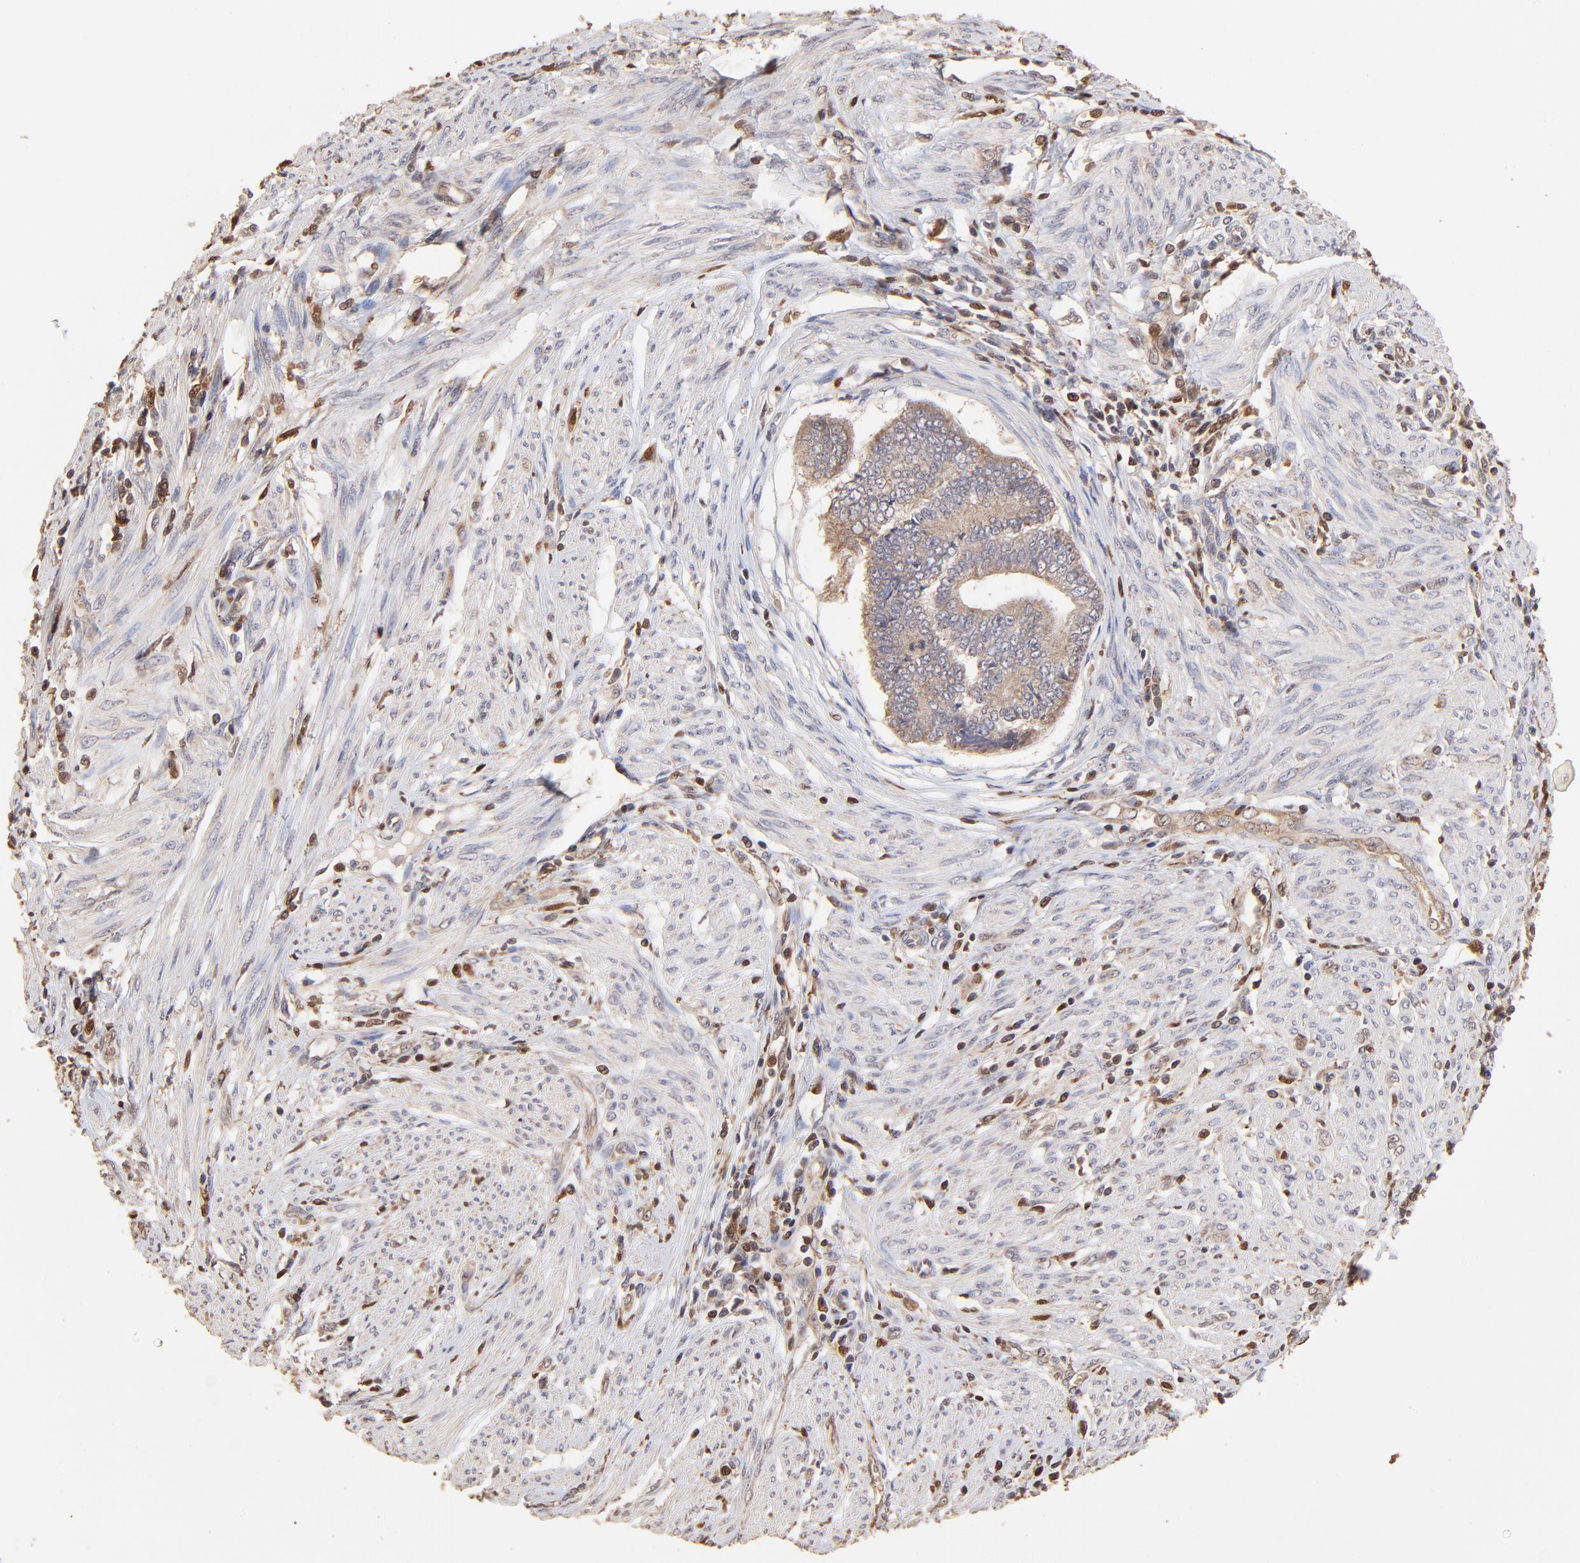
{"staining": {"intensity": "weak", "quantity": ">75%", "location": "cytoplasmic/membranous"}, "tissue": "endometrial cancer", "cell_type": "Tumor cells", "image_type": "cancer", "snomed": [{"axis": "morphology", "description": "Adenocarcinoma, NOS"}, {"axis": "topography", "description": "Endometrium"}], "caption": "Immunohistochemical staining of endometrial adenocarcinoma reveals low levels of weak cytoplasmic/membranous protein staining in about >75% of tumor cells.", "gene": "CASP1", "patient": {"sex": "female", "age": 75}}